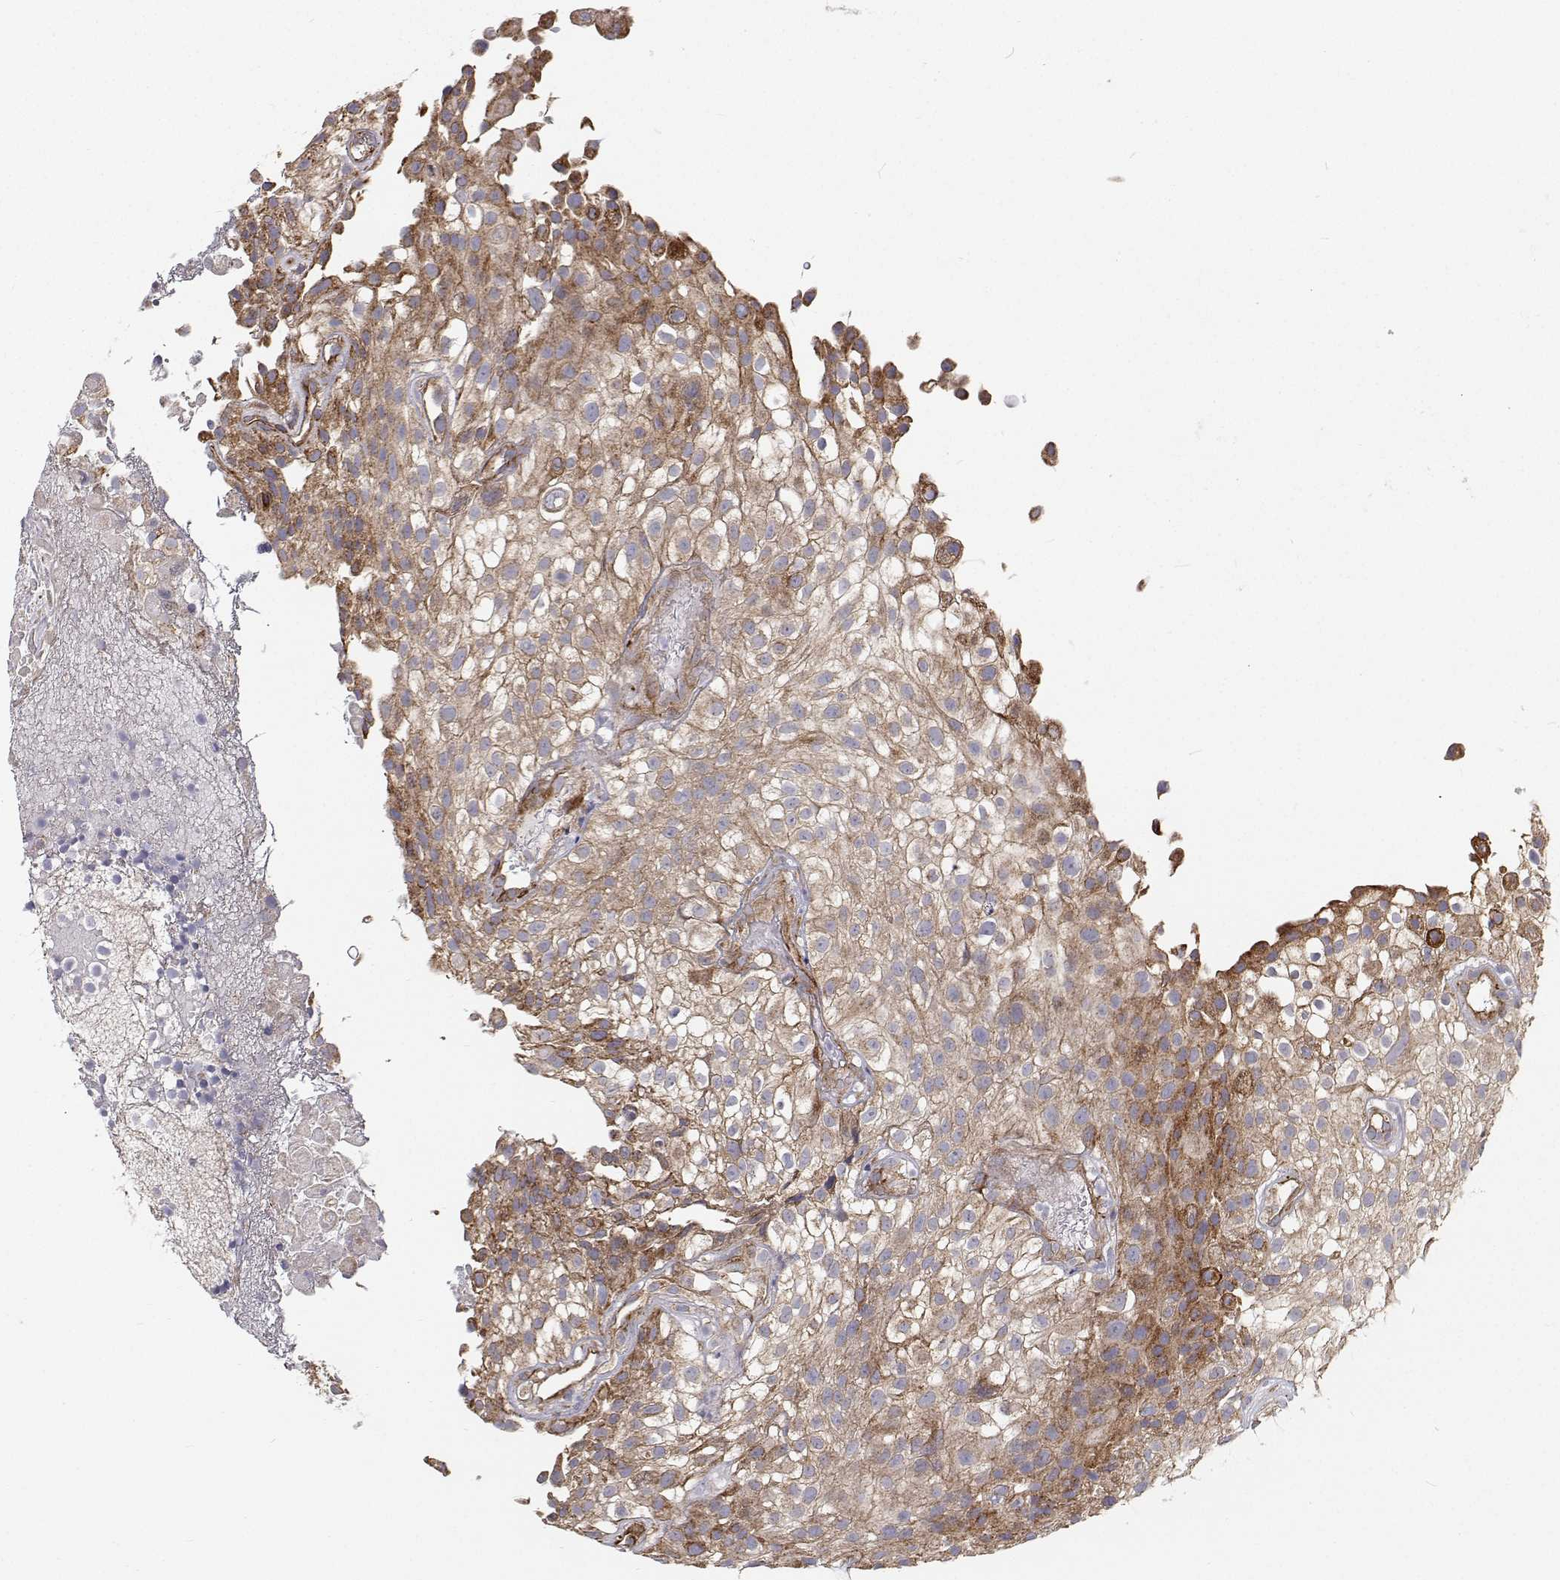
{"staining": {"intensity": "moderate", "quantity": "25%-75%", "location": "cytoplasmic/membranous"}, "tissue": "urothelial cancer", "cell_type": "Tumor cells", "image_type": "cancer", "snomed": [{"axis": "morphology", "description": "Urothelial carcinoma, High grade"}, {"axis": "topography", "description": "Urinary bladder"}], "caption": "Urothelial cancer stained with a protein marker displays moderate staining in tumor cells.", "gene": "SPICE1", "patient": {"sex": "male", "age": 56}}